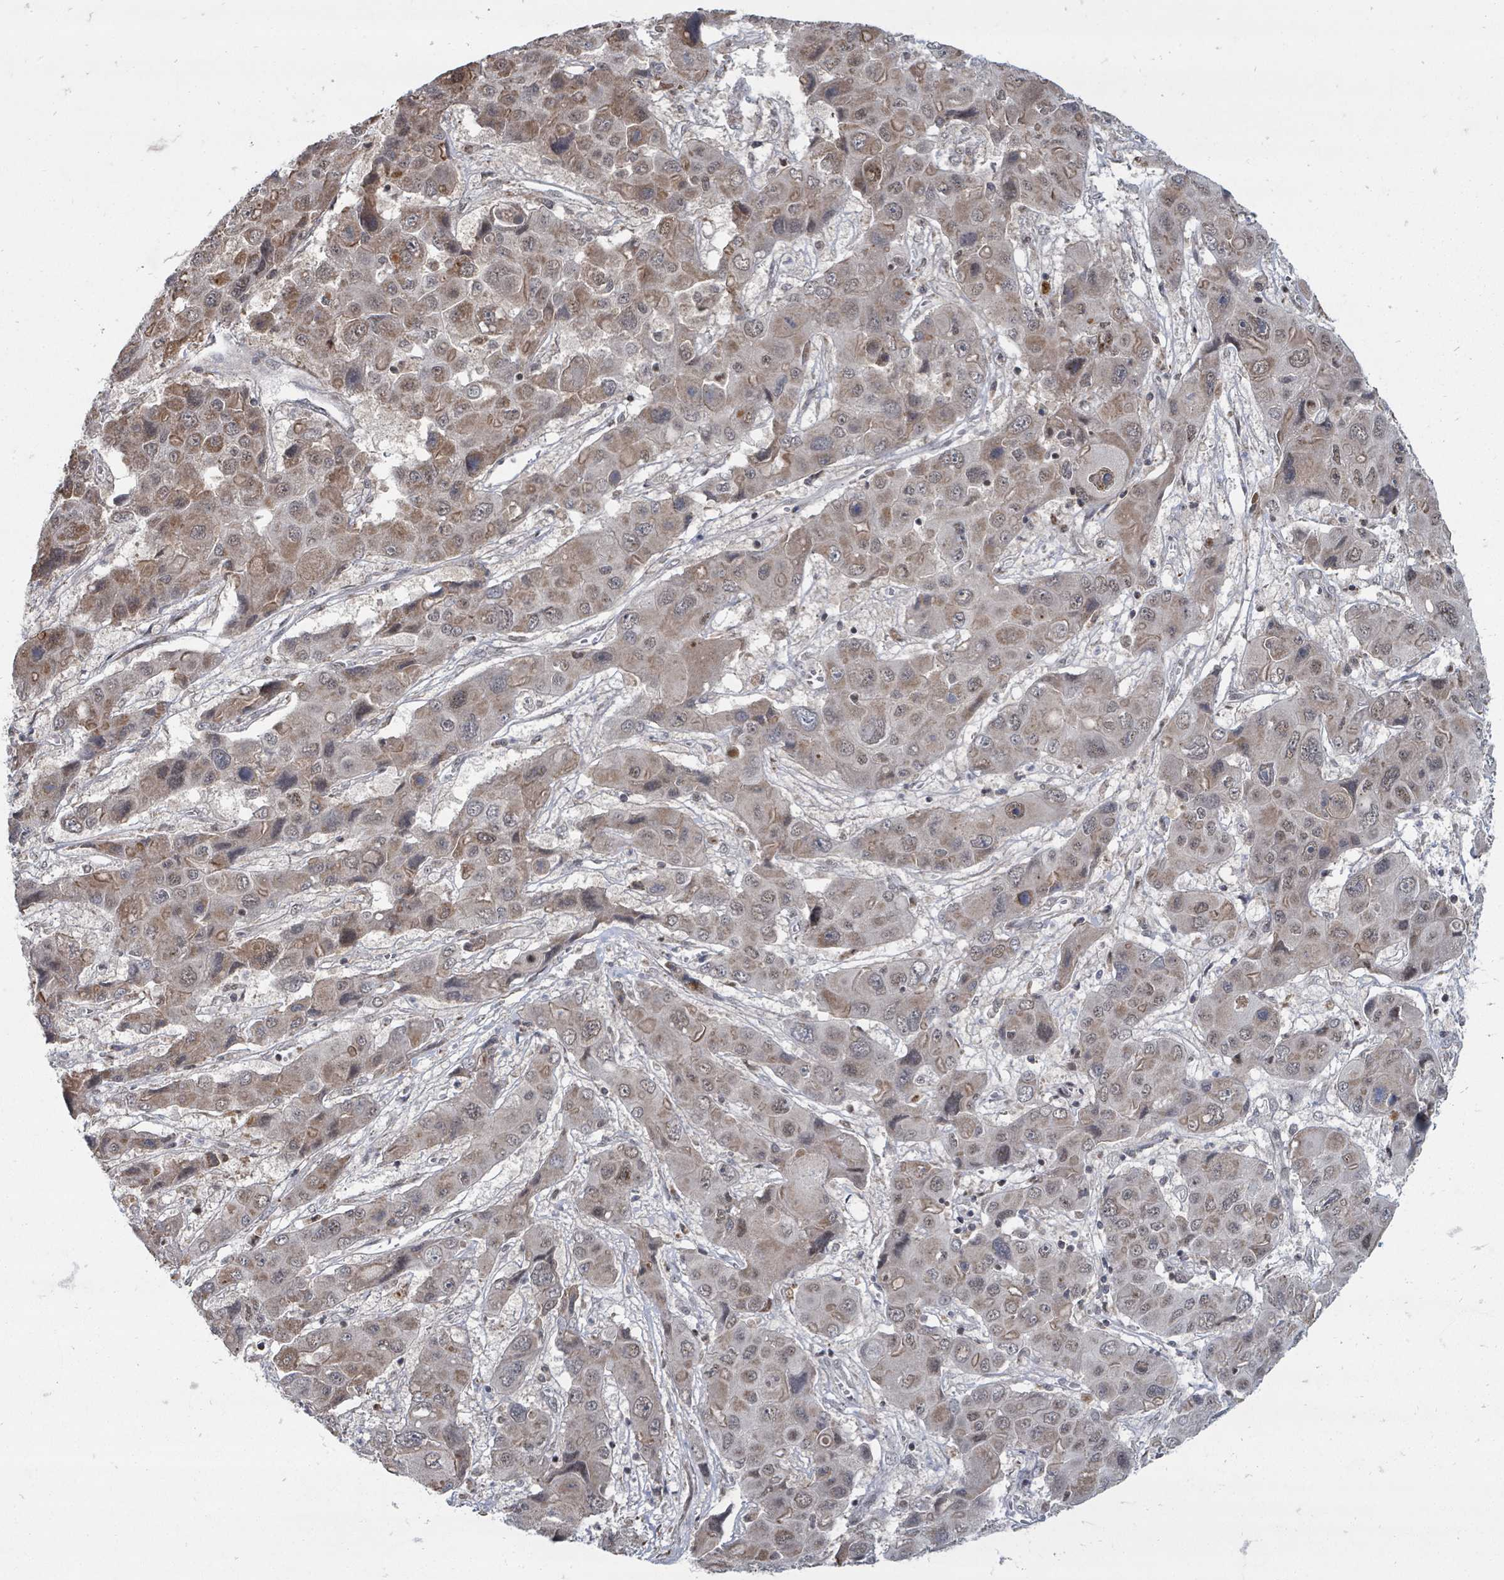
{"staining": {"intensity": "moderate", "quantity": ">75%", "location": "cytoplasmic/membranous,nuclear"}, "tissue": "liver cancer", "cell_type": "Tumor cells", "image_type": "cancer", "snomed": [{"axis": "morphology", "description": "Cholangiocarcinoma"}, {"axis": "topography", "description": "Liver"}], "caption": "This histopathology image shows liver cancer (cholangiocarcinoma) stained with immunohistochemistry (IHC) to label a protein in brown. The cytoplasmic/membranous and nuclear of tumor cells show moderate positivity for the protein. Nuclei are counter-stained blue.", "gene": "MAGOHB", "patient": {"sex": "male", "age": 67}}